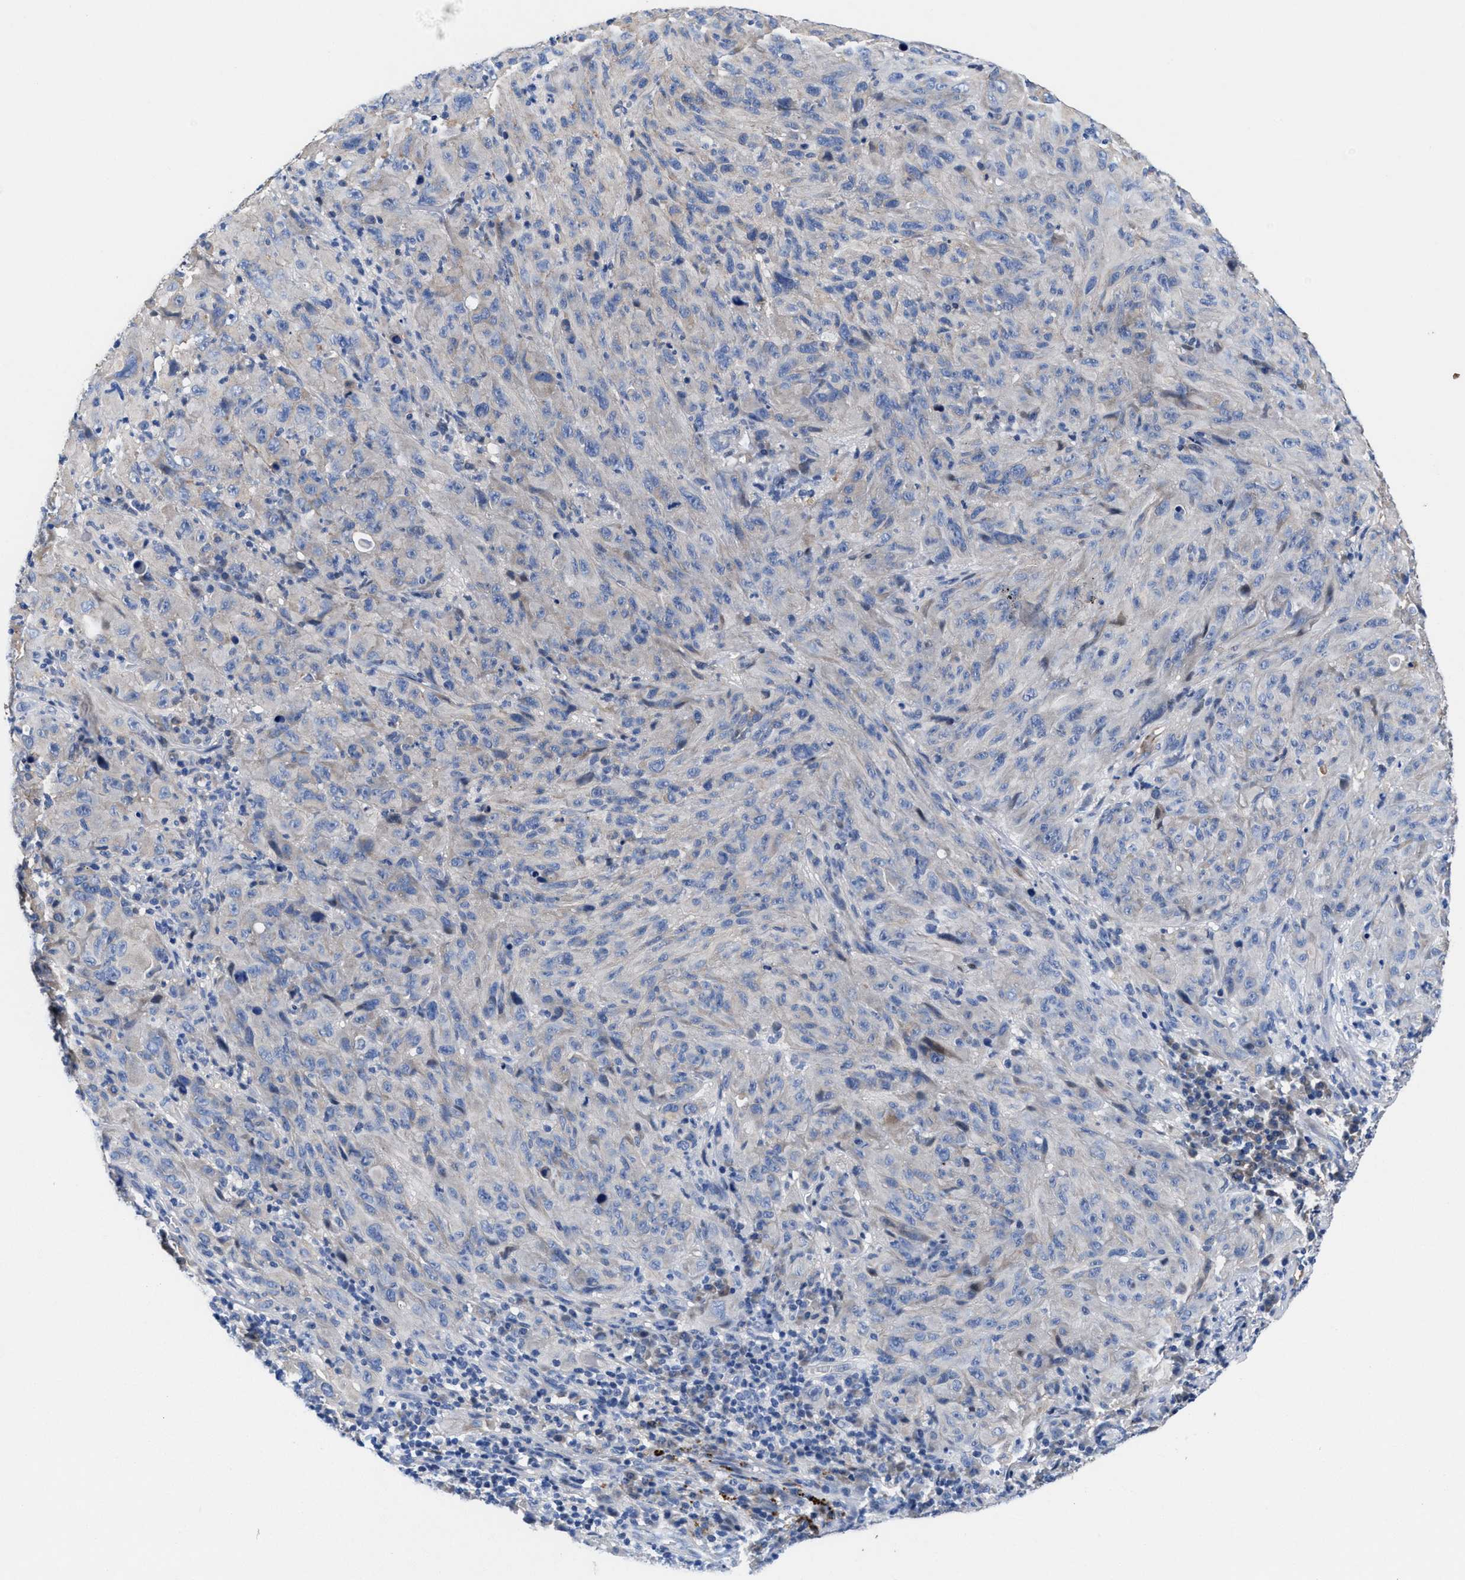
{"staining": {"intensity": "negative", "quantity": "none", "location": "none"}, "tissue": "melanoma", "cell_type": "Tumor cells", "image_type": "cancer", "snomed": [{"axis": "morphology", "description": "Malignant melanoma, NOS"}, {"axis": "topography", "description": "Skin of head"}], "caption": "Immunohistochemistry (IHC) image of neoplastic tissue: human melanoma stained with DAB exhibits no significant protein positivity in tumor cells.", "gene": "DHRS13", "patient": {"sex": "male", "age": 96}}